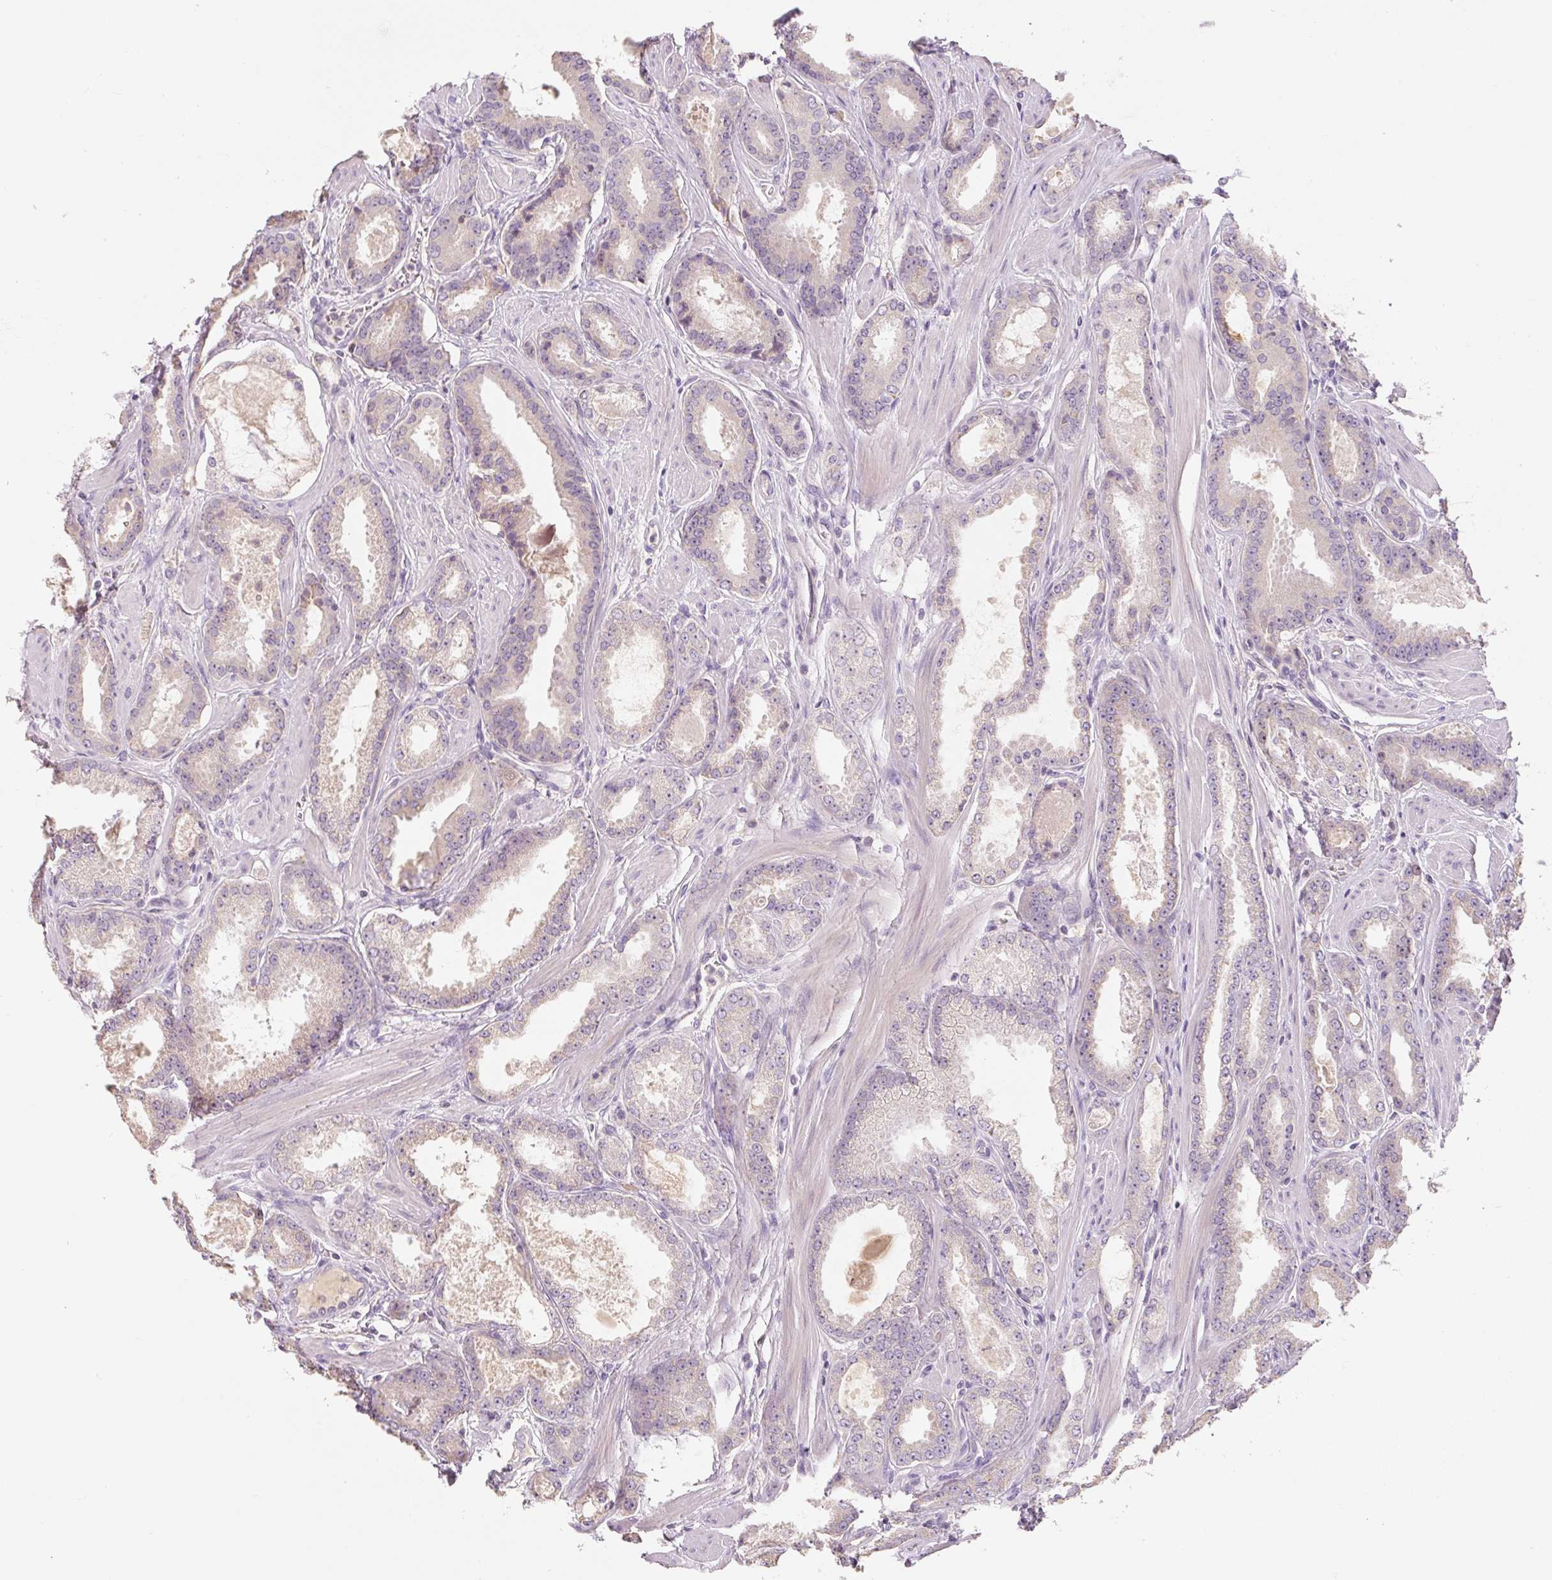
{"staining": {"intensity": "weak", "quantity": "<25%", "location": "cytoplasmic/membranous"}, "tissue": "prostate cancer", "cell_type": "Tumor cells", "image_type": "cancer", "snomed": [{"axis": "morphology", "description": "Adenocarcinoma, Low grade"}, {"axis": "topography", "description": "Prostate"}], "caption": "Prostate cancer was stained to show a protein in brown. There is no significant expression in tumor cells.", "gene": "MIA2", "patient": {"sex": "male", "age": 42}}